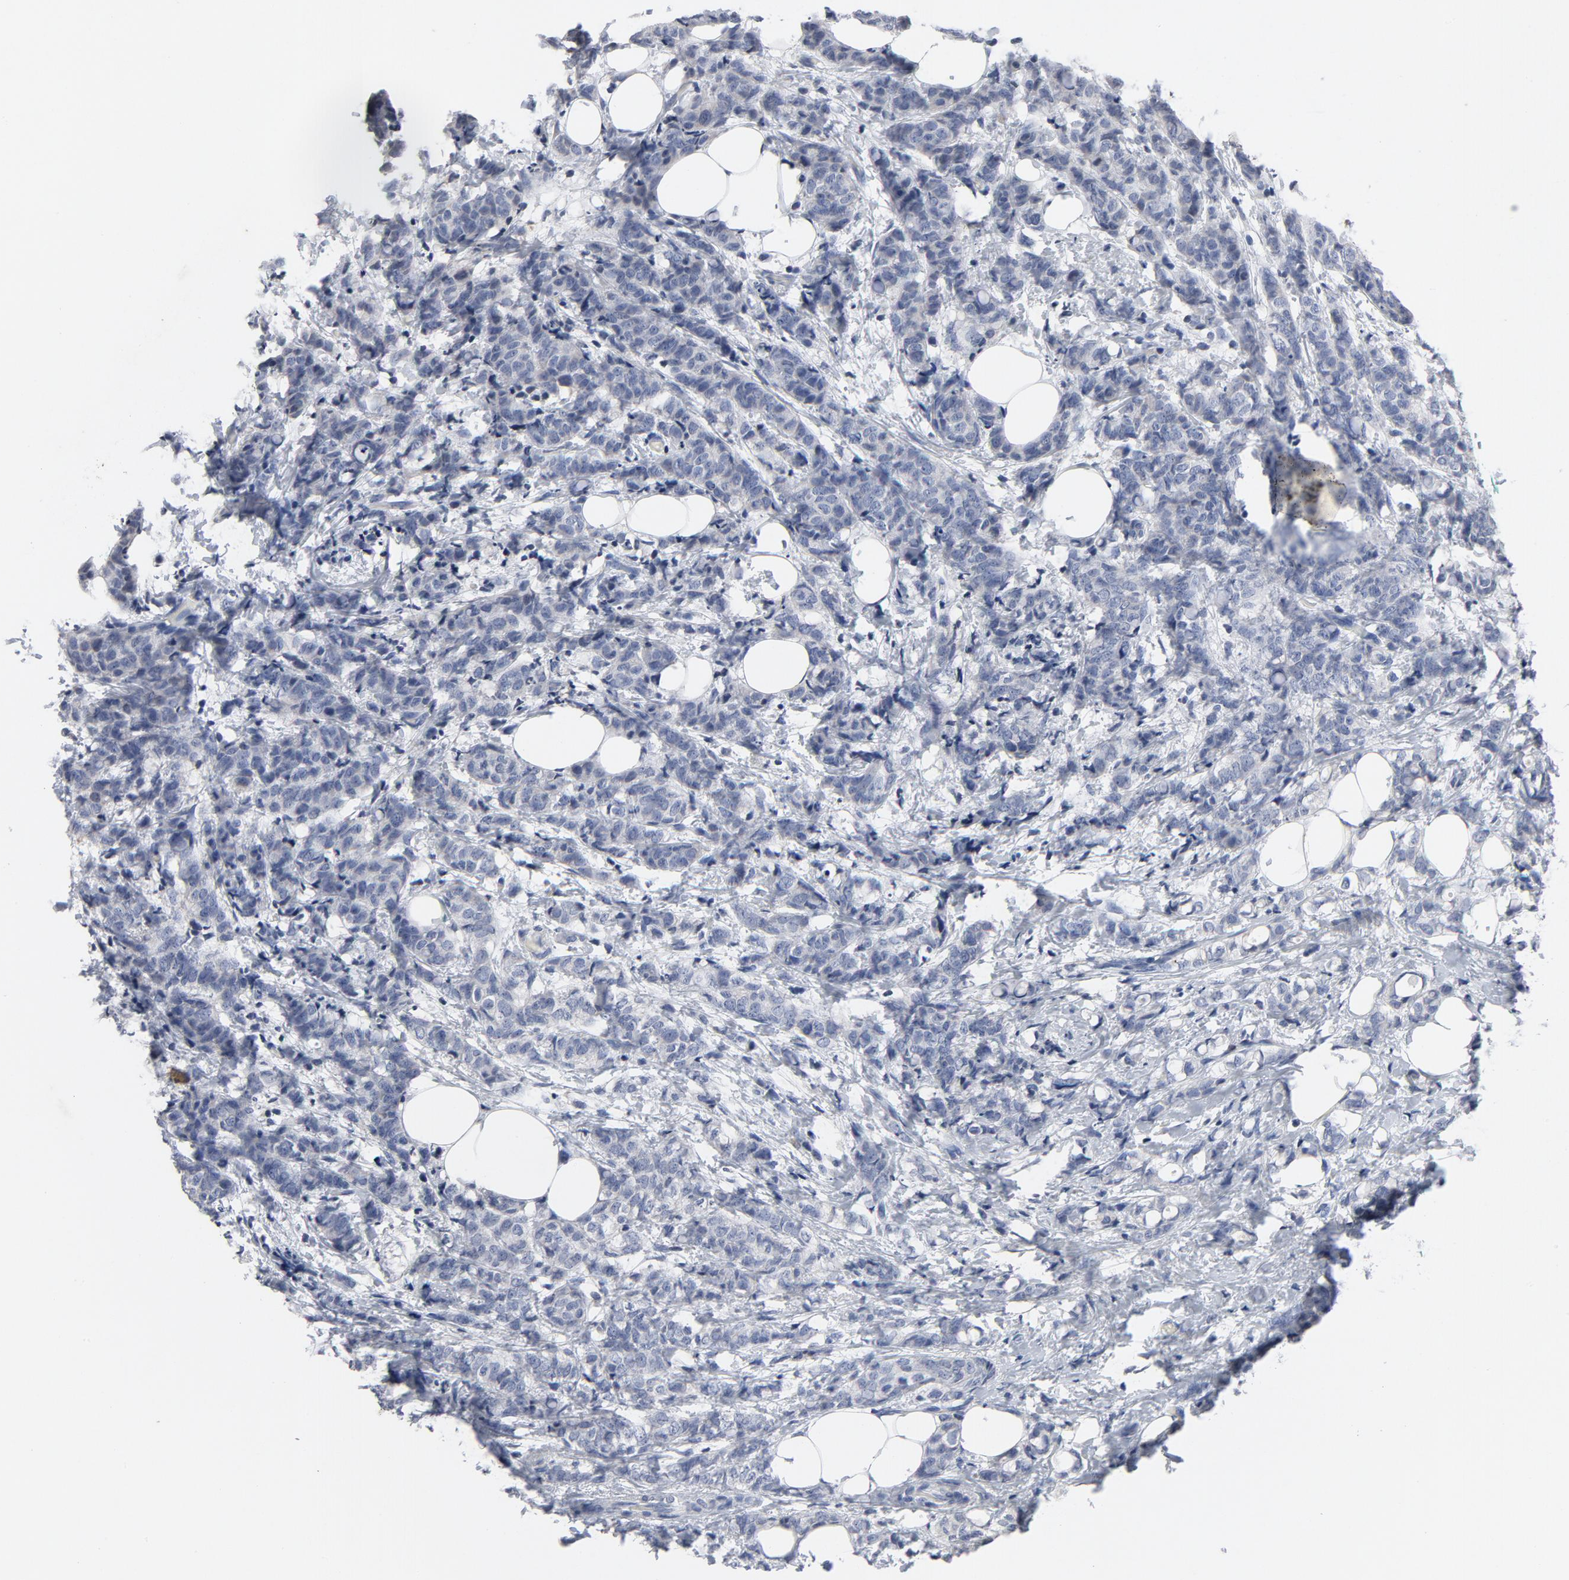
{"staining": {"intensity": "negative", "quantity": "none", "location": "none"}, "tissue": "breast cancer", "cell_type": "Tumor cells", "image_type": "cancer", "snomed": [{"axis": "morphology", "description": "Lobular carcinoma"}, {"axis": "topography", "description": "Breast"}], "caption": "Protein analysis of breast lobular carcinoma reveals no significant staining in tumor cells. (Brightfield microscopy of DAB (3,3'-diaminobenzidine) IHC at high magnification).", "gene": "TCL1A", "patient": {"sex": "female", "age": 60}}